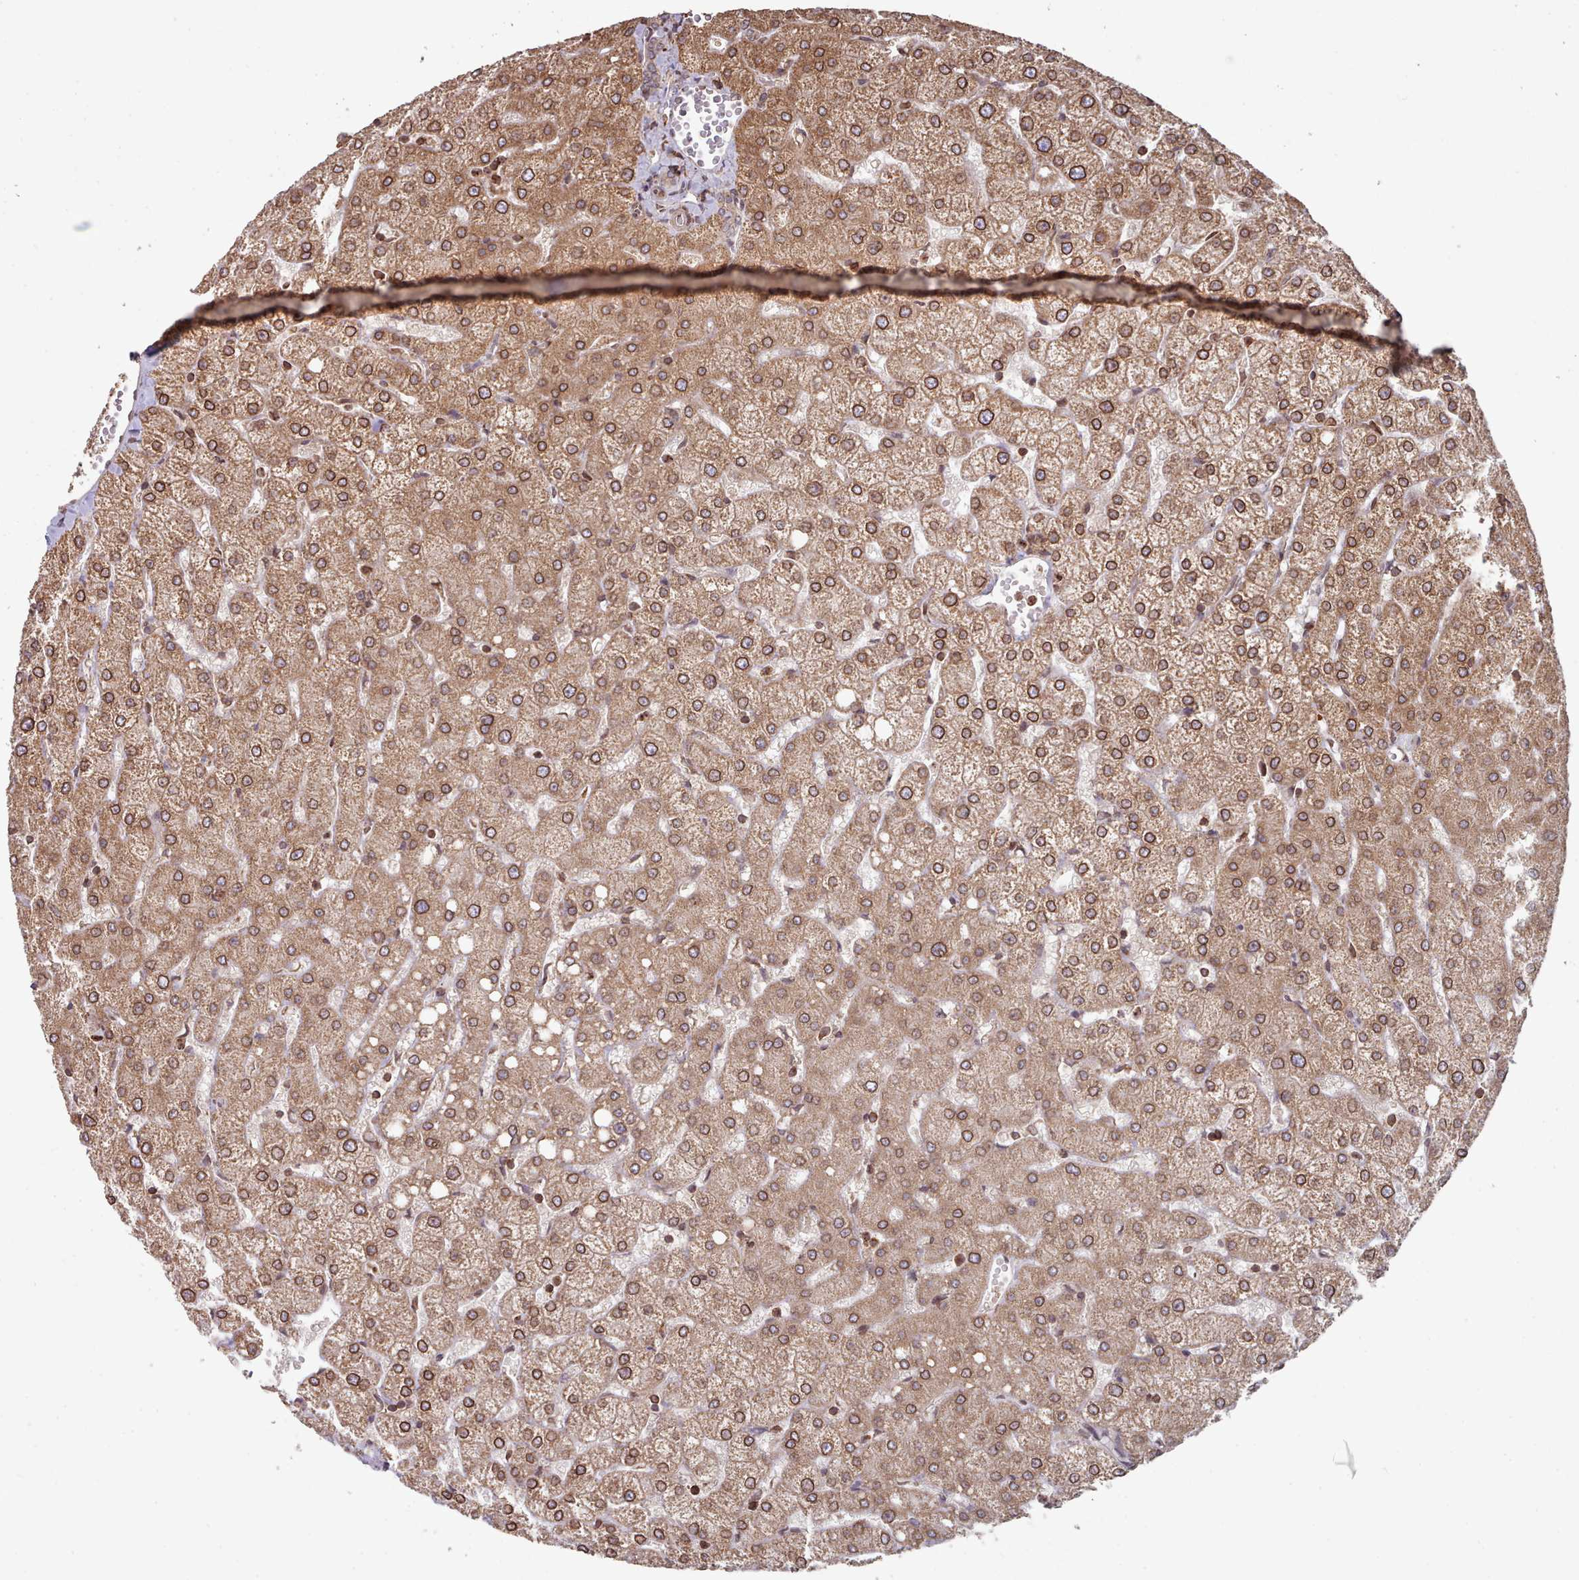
{"staining": {"intensity": "weak", "quantity": "25%-75%", "location": "cytoplasmic/membranous"}, "tissue": "liver", "cell_type": "Cholangiocytes", "image_type": "normal", "snomed": [{"axis": "morphology", "description": "Normal tissue, NOS"}, {"axis": "topography", "description": "Liver"}], "caption": "A histopathology image of liver stained for a protein shows weak cytoplasmic/membranous brown staining in cholangiocytes. (IHC, brightfield microscopy, high magnification).", "gene": "TOR1AIP1", "patient": {"sex": "female", "age": 54}}